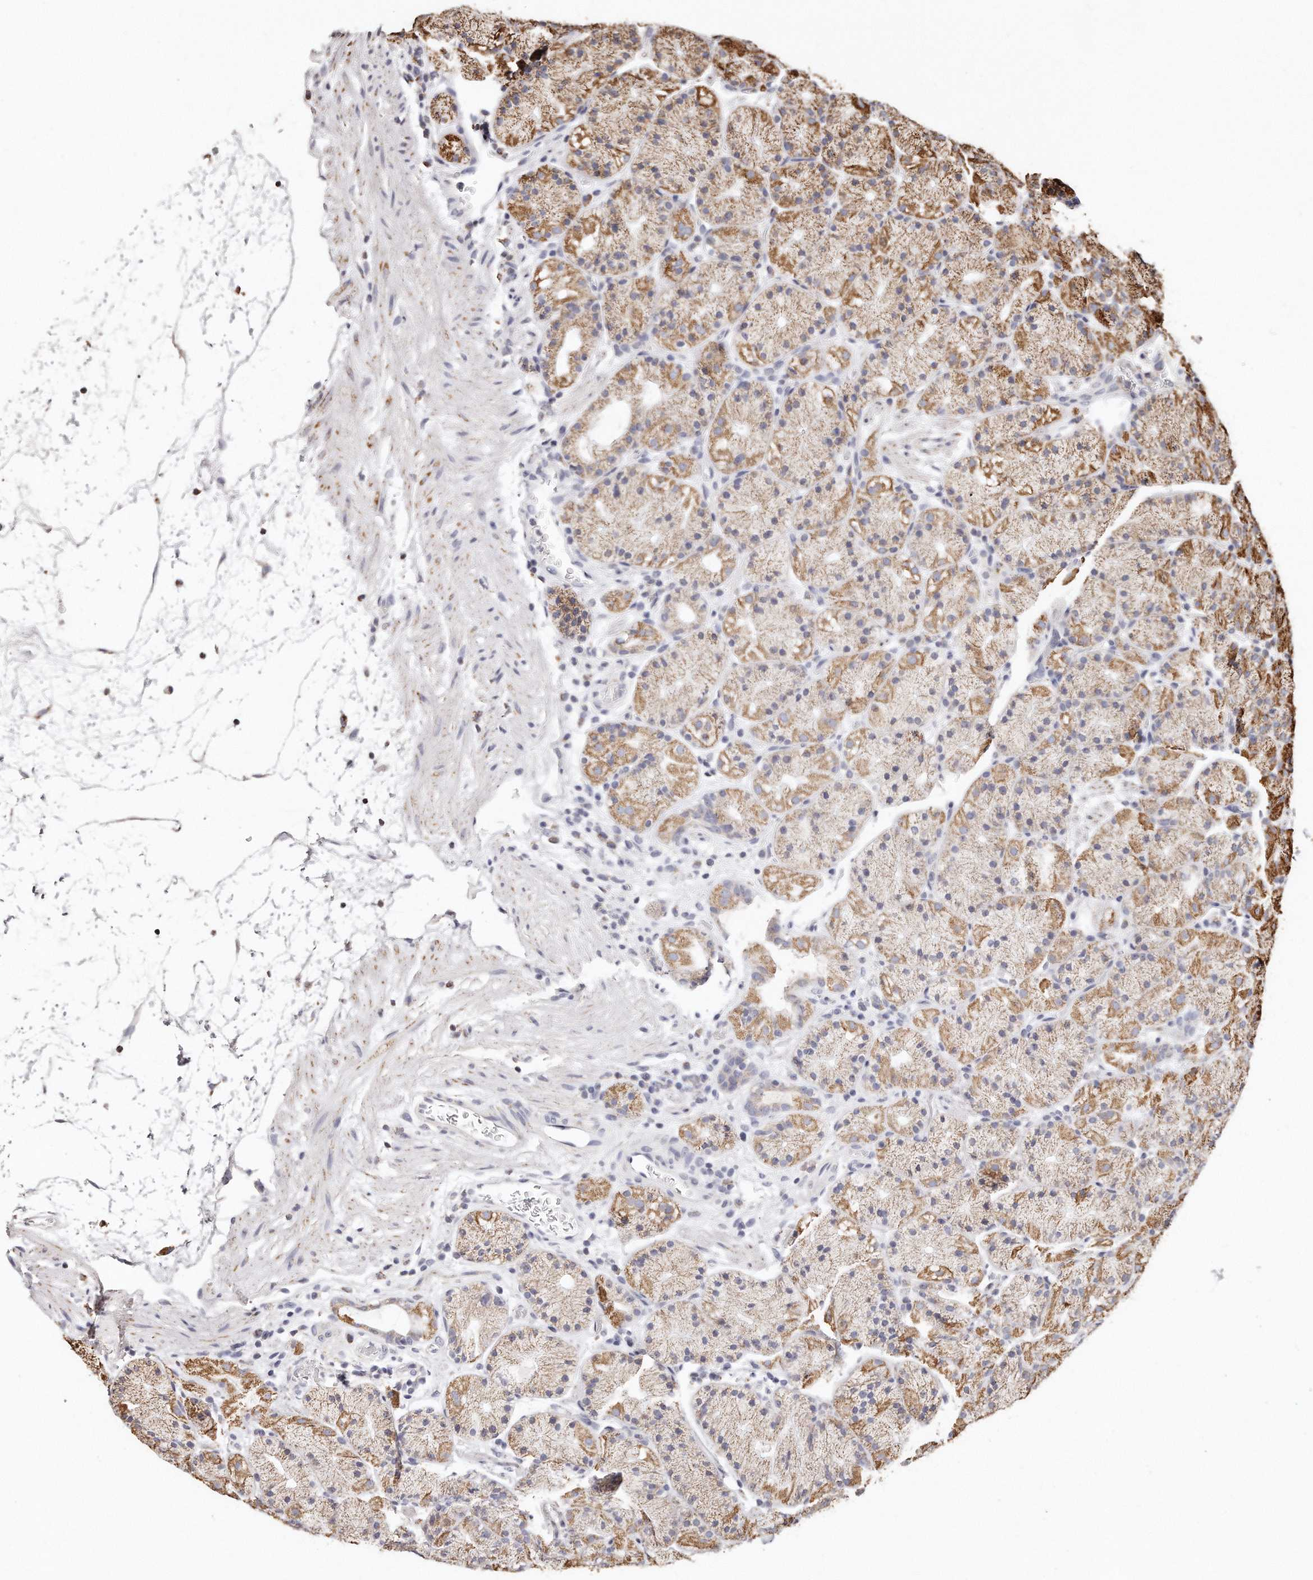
{"staining": {"intensity": "moderate", "quantity": ">75%", "location": "cytoplasmic/membranous"}, "tissue": "stomach", "cell_type": "Glandular cells", "image_type": "normal", "snomed": [{"axis": "morphology", "description": "Normal tissue, NOS"}, {"axis": "topography", "description": "Stomach, upper"}], "caption": "Stomach stained with DAB (3,3'-diaminobenzidine) immunohistochemistry reveals medium levels of moderate cytoplasmic/membranous expression in about >75% of glandular cells. Nuclei are stained in blue.", "gene": "RTKN", "patient": {"sex": "male", "age": 48}}